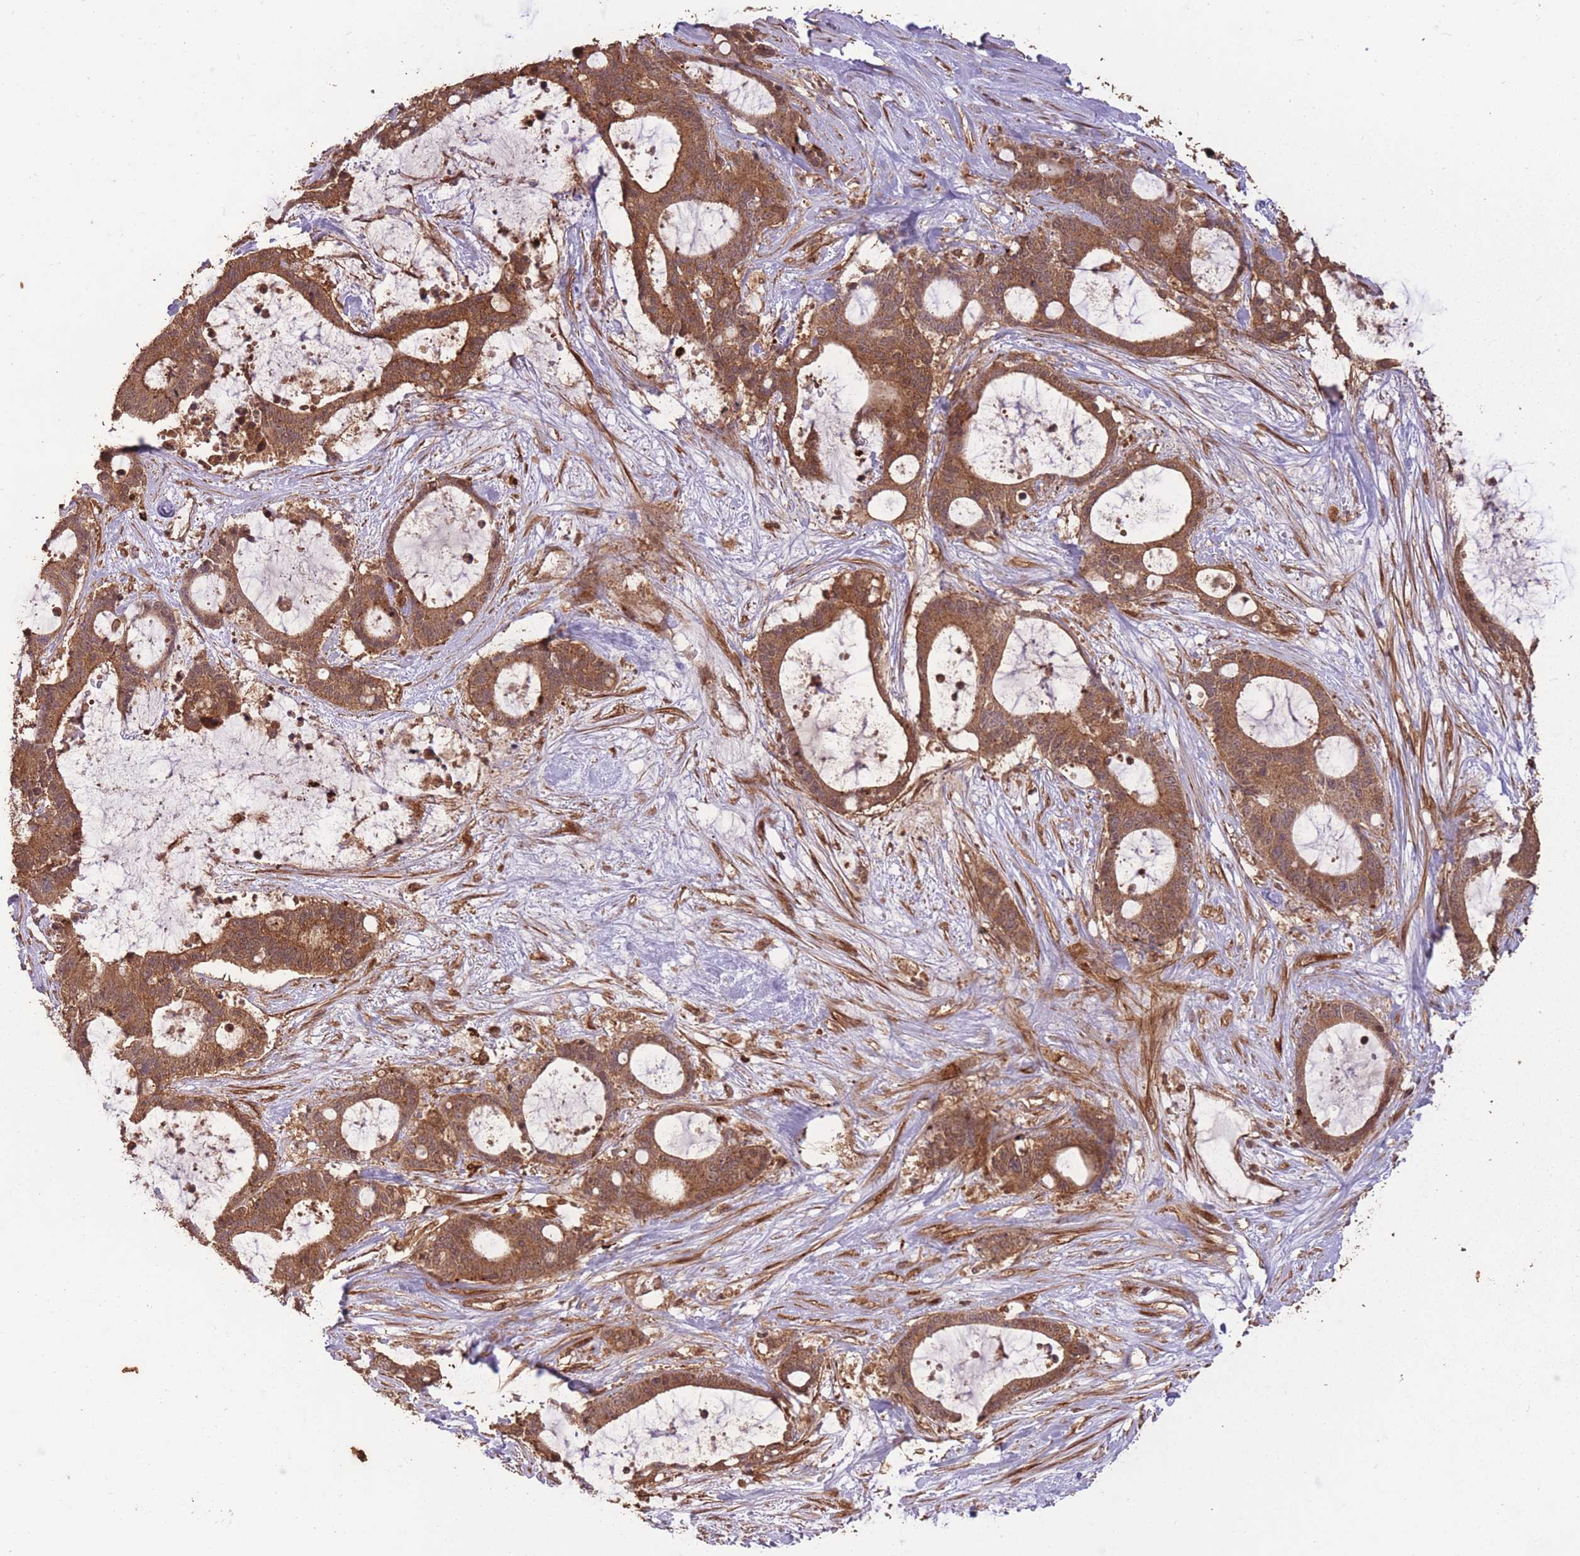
{"staining": {"intensity": "strong", "quantity": ">75%", "location": "cytoplasmic/membranous"}, "tissue": "liver cancer", "cell_type": "Tumor cells", "image_type": "cancer", "snomed": [{"axis": "morphology", "description": "Normal tissue, NOS"}, {"axis": "morphology", "description": "Cholangiocarcinoma"}, {"axis": "topography", "description": "Liver"}, {"axis": "topography", "description": "Peripheral nerve tissue"}], "caption": "Human liver cancer stained for a protein (brown) exhibits strong cytoplasmic/membranous positive positivity in about >75% of tumor cells.", "gene": "ERBB3", "patient": {"sex": "female", "age": 73}}